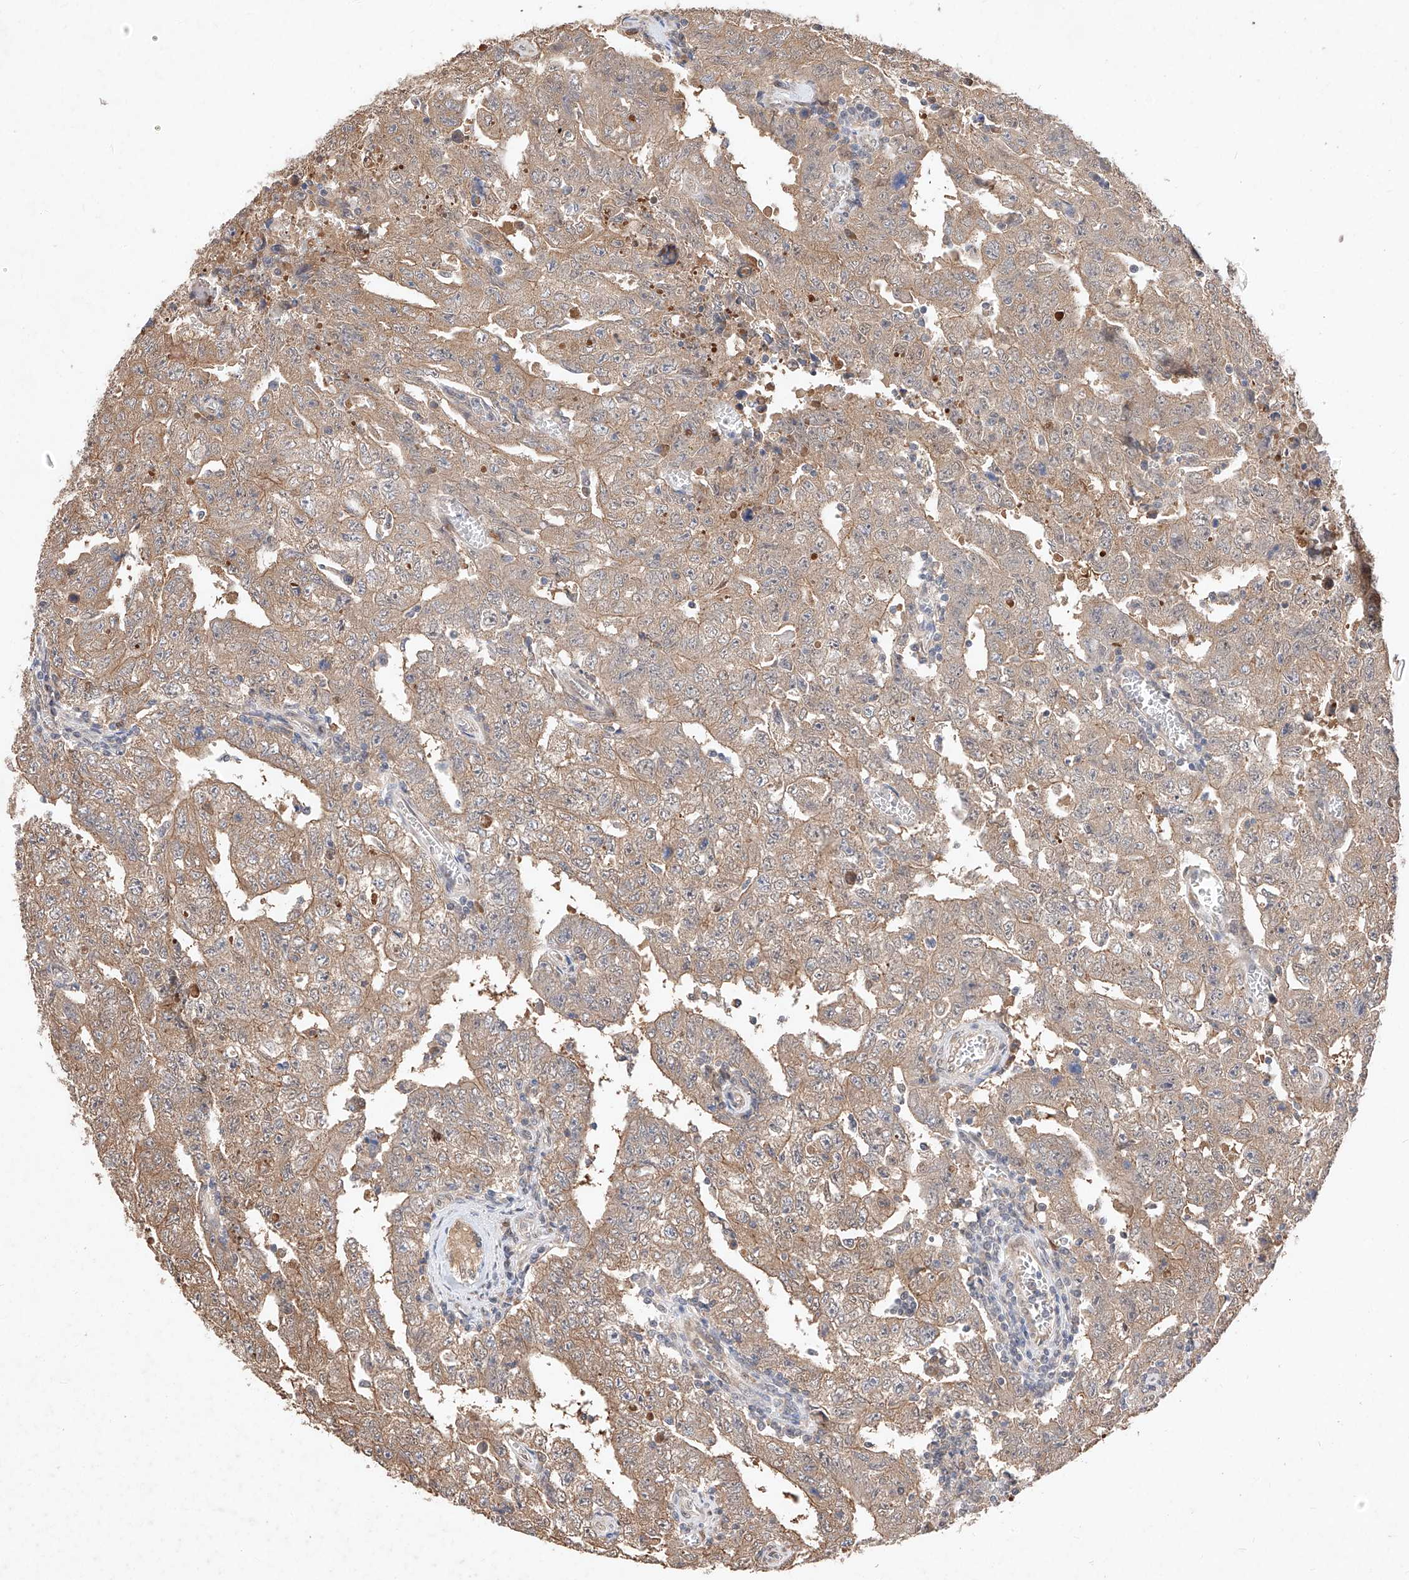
{"staining": {"intensity": "moderate", "quantity": ">75%", "location": "cytoplasmic/membranous"}, "tissue": "testis cancer", "cell_type": "Tumor cells", "image_type": "cancer", "snomed": [{"axis": "morphology", "description": "Carcinoma, Embryonal, NOS"}, {"axis": "topography", "description": "Testis"}], "caption": "IHC of human testis cancer displays medium levels of moderate cytoplasmic/membranous positivity in approximately >75% of tumor cells.", "gene": "ZSCAN4", "patient": {"sex": "male", "age": 26}}